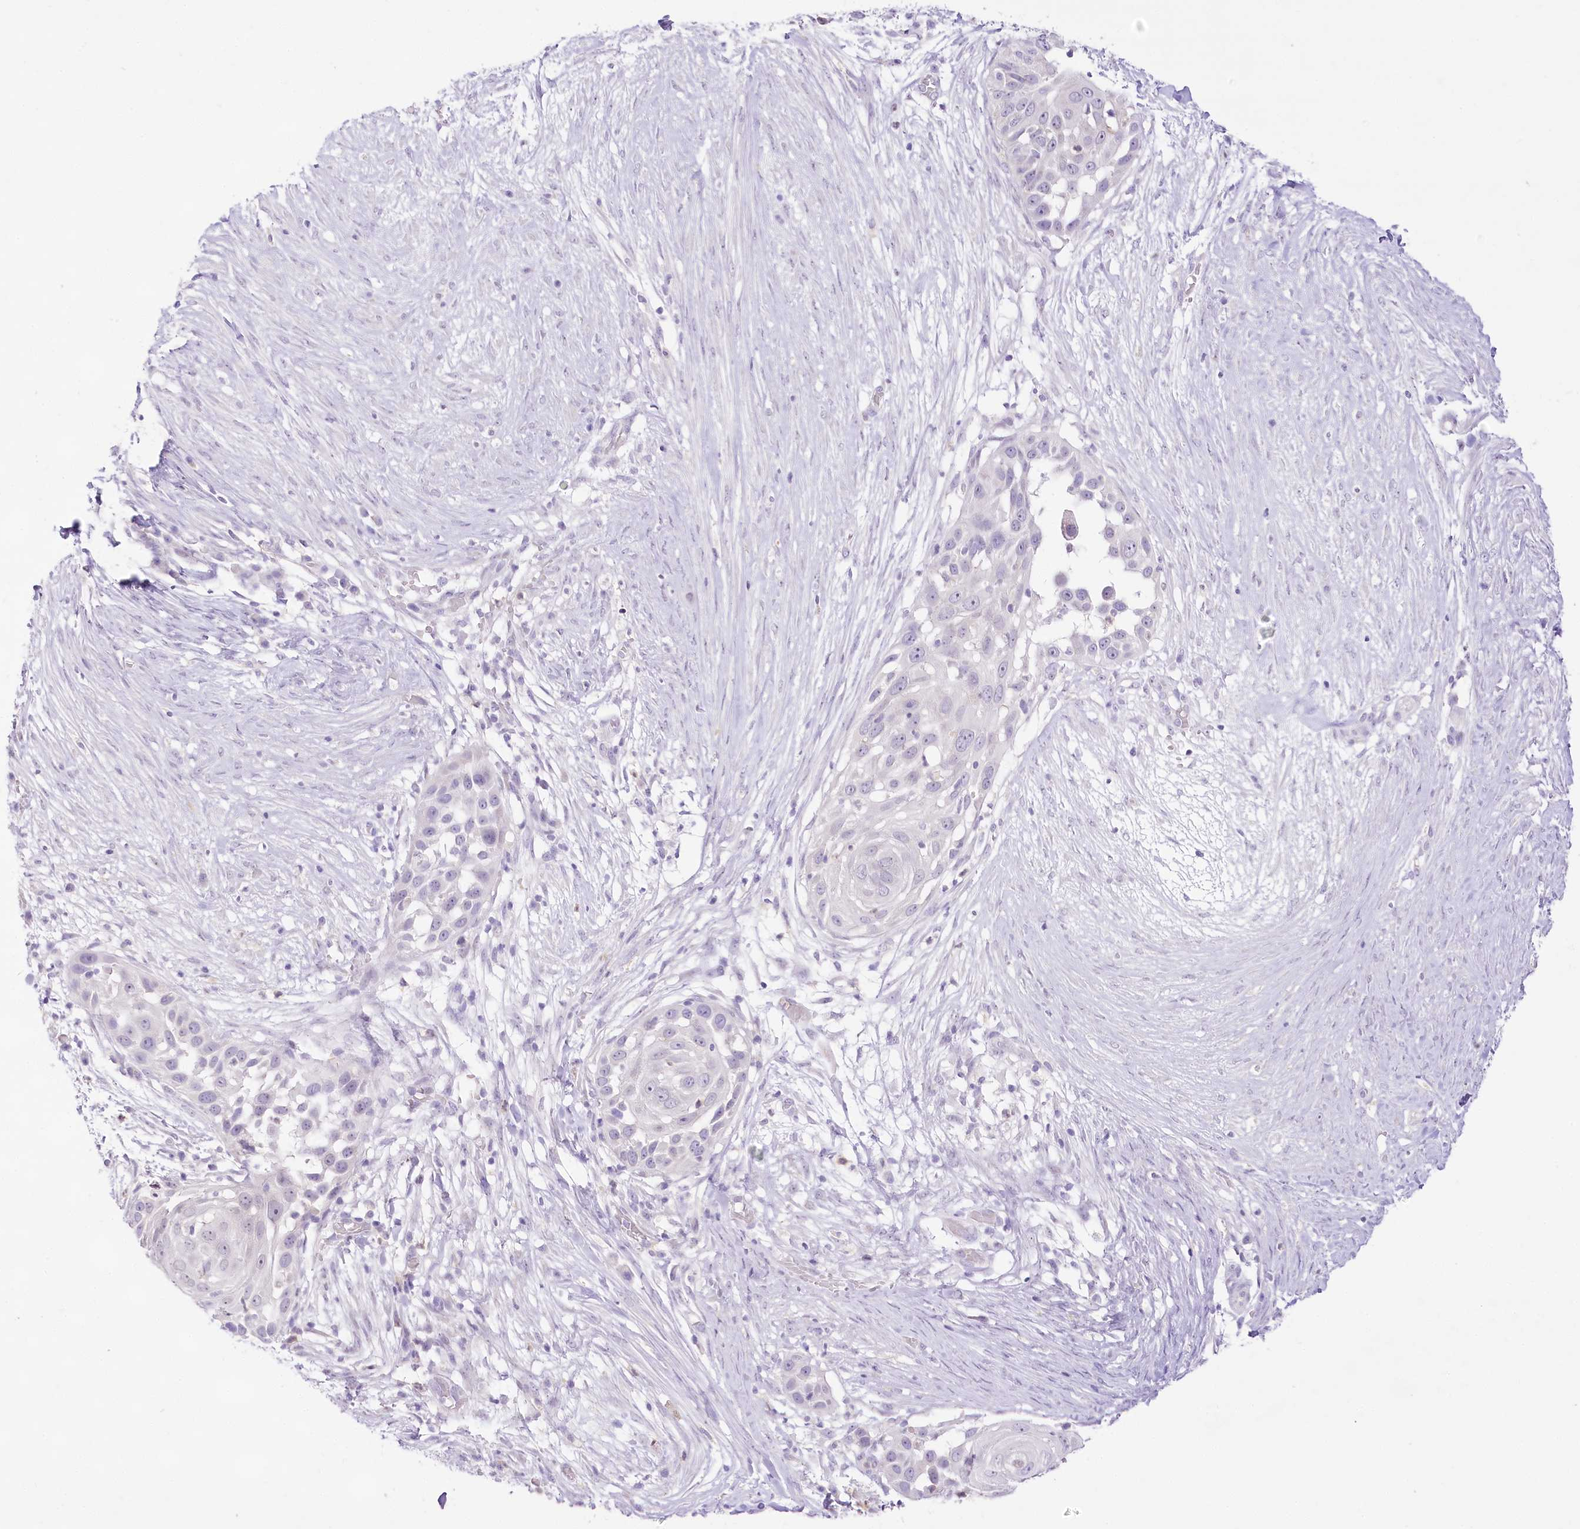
{"staining": {"intensity": "negative", "quantity": "none", "location": "none"}, "tissue": "skin cancer", "cell_type": "Tumor cells", "image_type": "cancer", "snomed": [{"axis": "morphology", "description": "Squamous cell carcinoma, NOS"}, {"axis": "topography", "description": "Skin"}], "caption": "Immunohistochemistry (IHC) of skin cancer (squamous cell carcinoma) reveals no staining in tumor cells.", "gene": "CCDC30", "patient": {"sex": "female", "age": 44}}